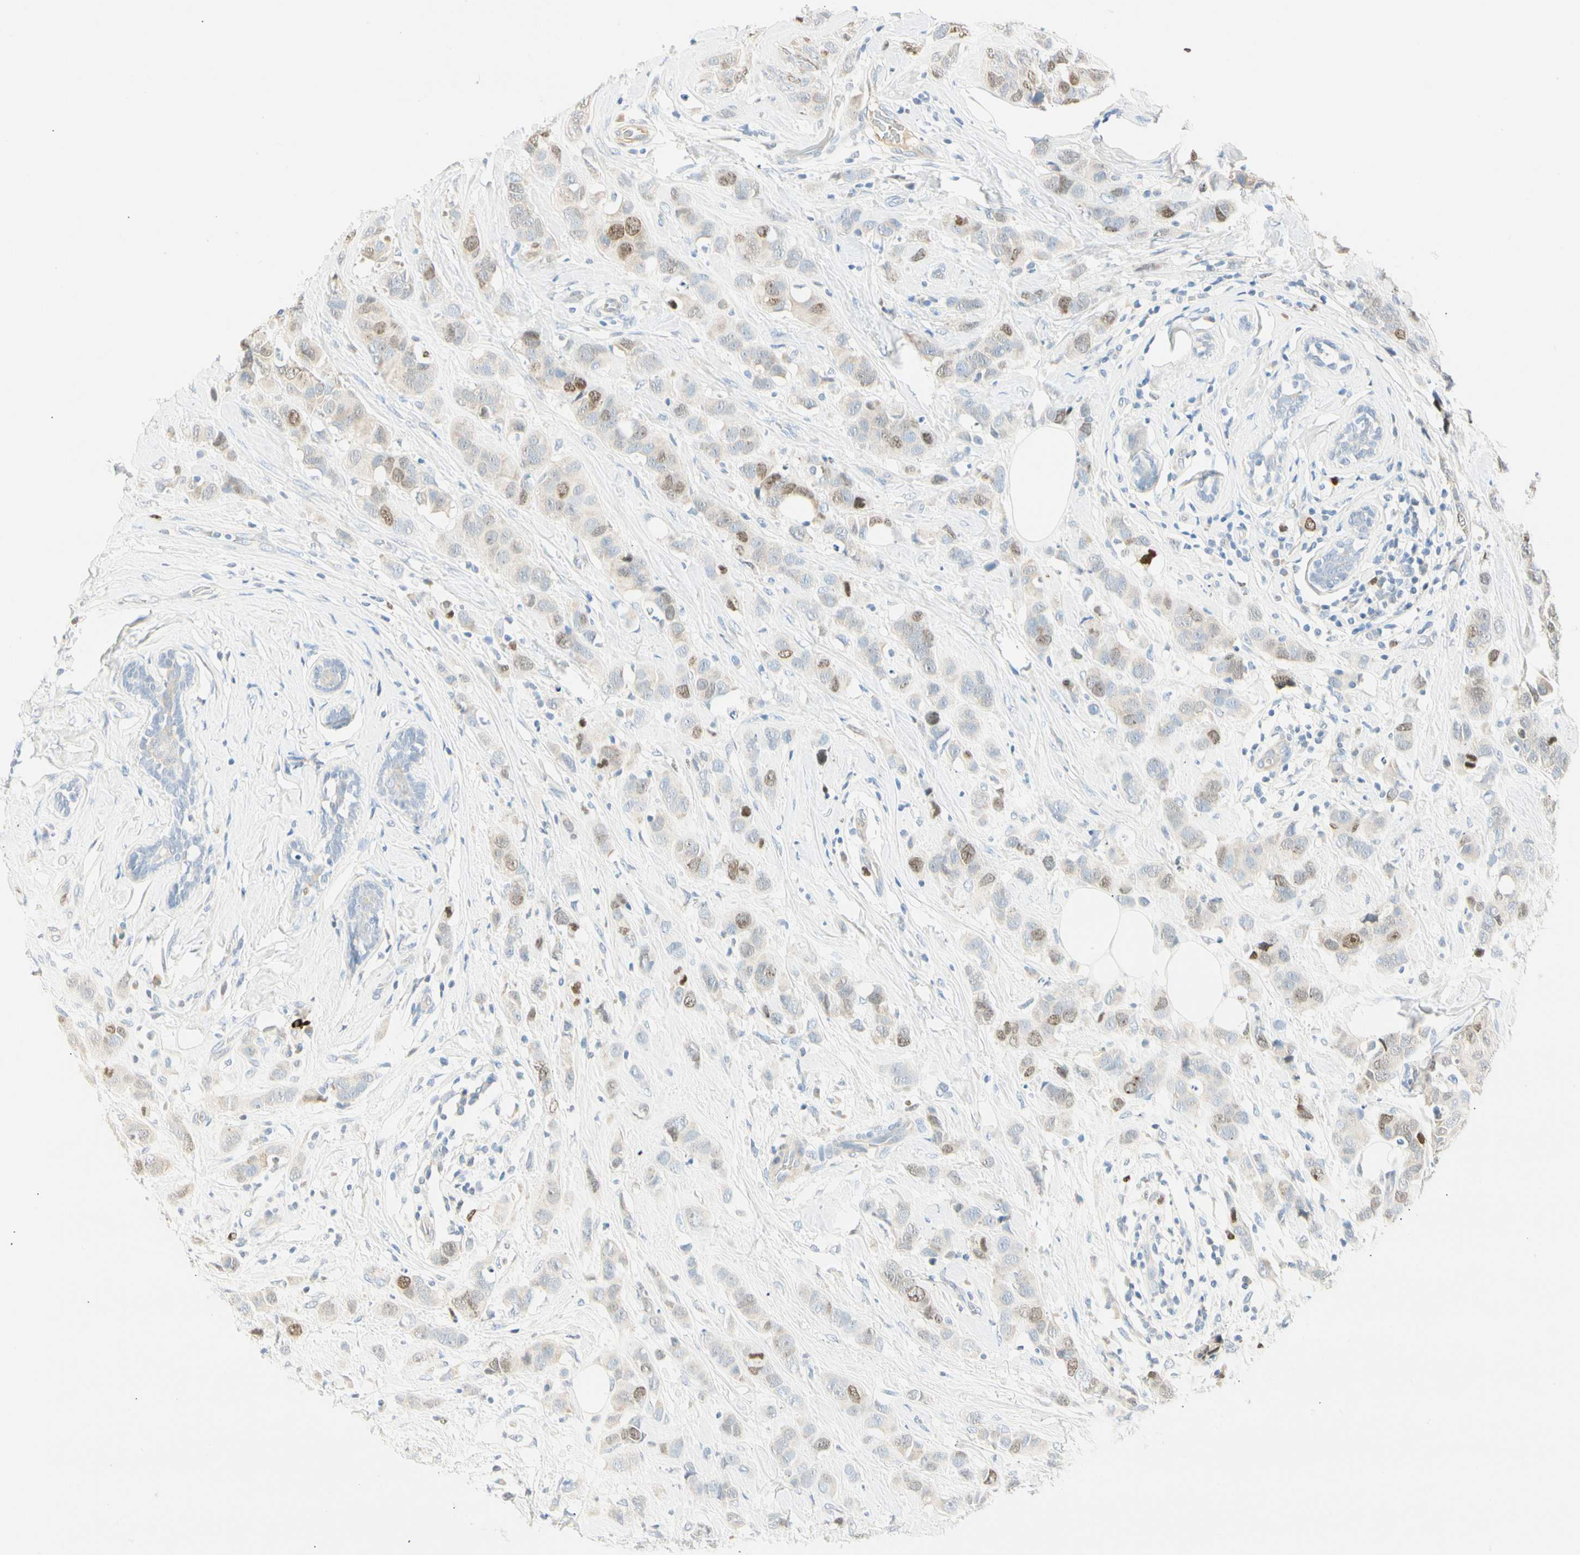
{"staining": {"intensity": "moderate", "quantity": "<25%", "location": "nuclear"}, "tissue": "breast cancer", "cell_type": "Tumor cells", "image_type": "cancer", "snomed": [{"axis": "morphology", "description": "Normal tissue, NOS"}, {"axis": "morphology", "description": "Duct carcinoma"}, {"axis": "topography", "description": "Breast"}], "caption": "Immunohistochemical staining of breast cancer (infiltrating ductal carcinoma) shows low levels of moderate nuclear protein positivity in approximately <25% of tumor cells.", "gene": "PITX1", "patient": {"sex": "female", "age": 50}}